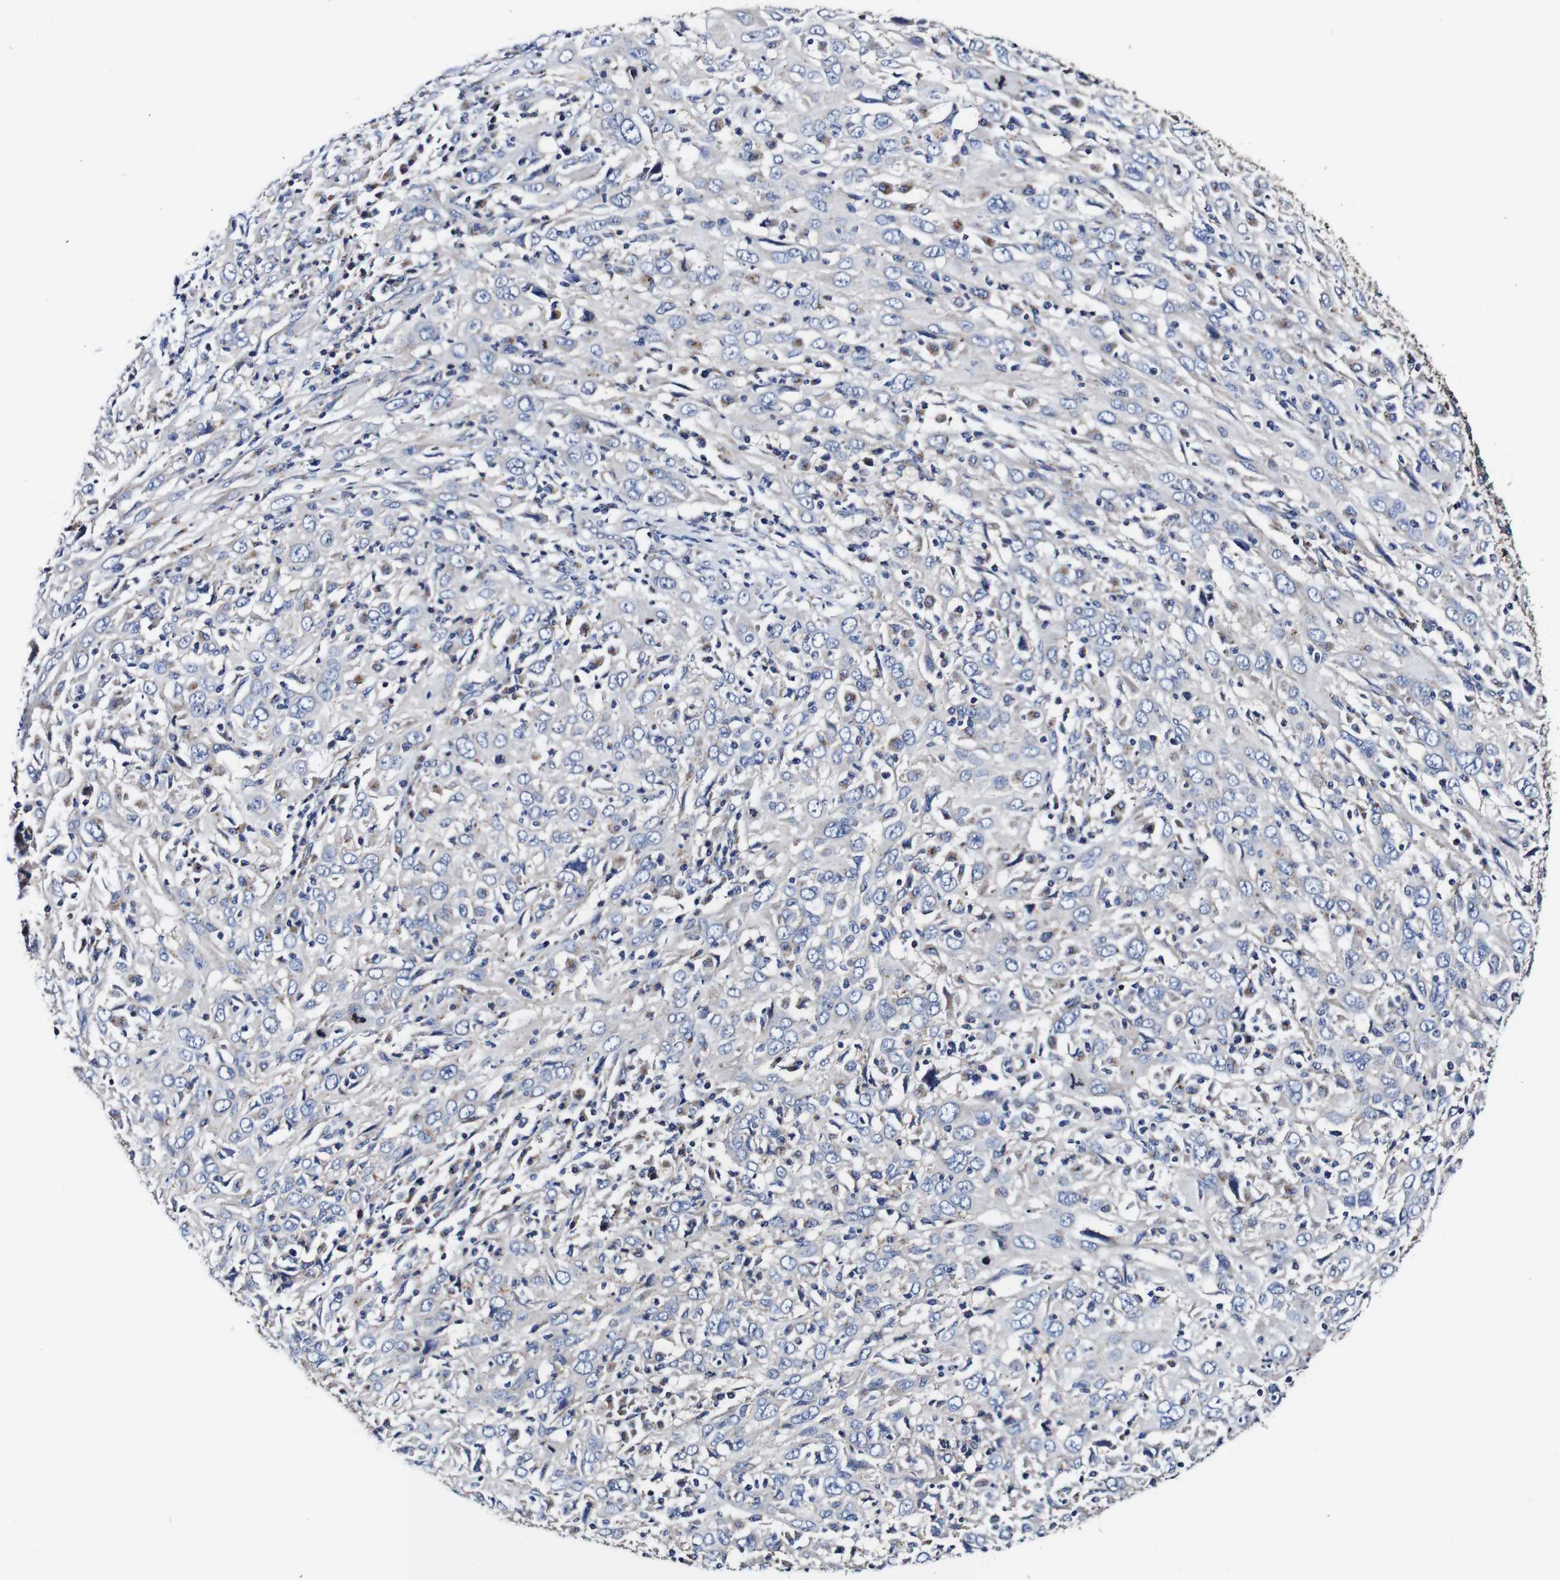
{"staining": {"intensity": "negative", "quantity": "none", "location": "none"}, "tissue": "cervical cancer", "cell_type": "Tumor cells", "image_type": "cancer", "snomed": [{"axis": "morphology", "description": "Squamous cell carcinoma, NOS"}, {"axis": "topography", "description": "Cervix"}], "caption": "Squamous cell carcinoma (cervical) was stained to show a protein in brown. There is no significant positivity in tumor cells.", "gene": "PDCD6IP", "patient": {"sex": "female", "age": 46}}